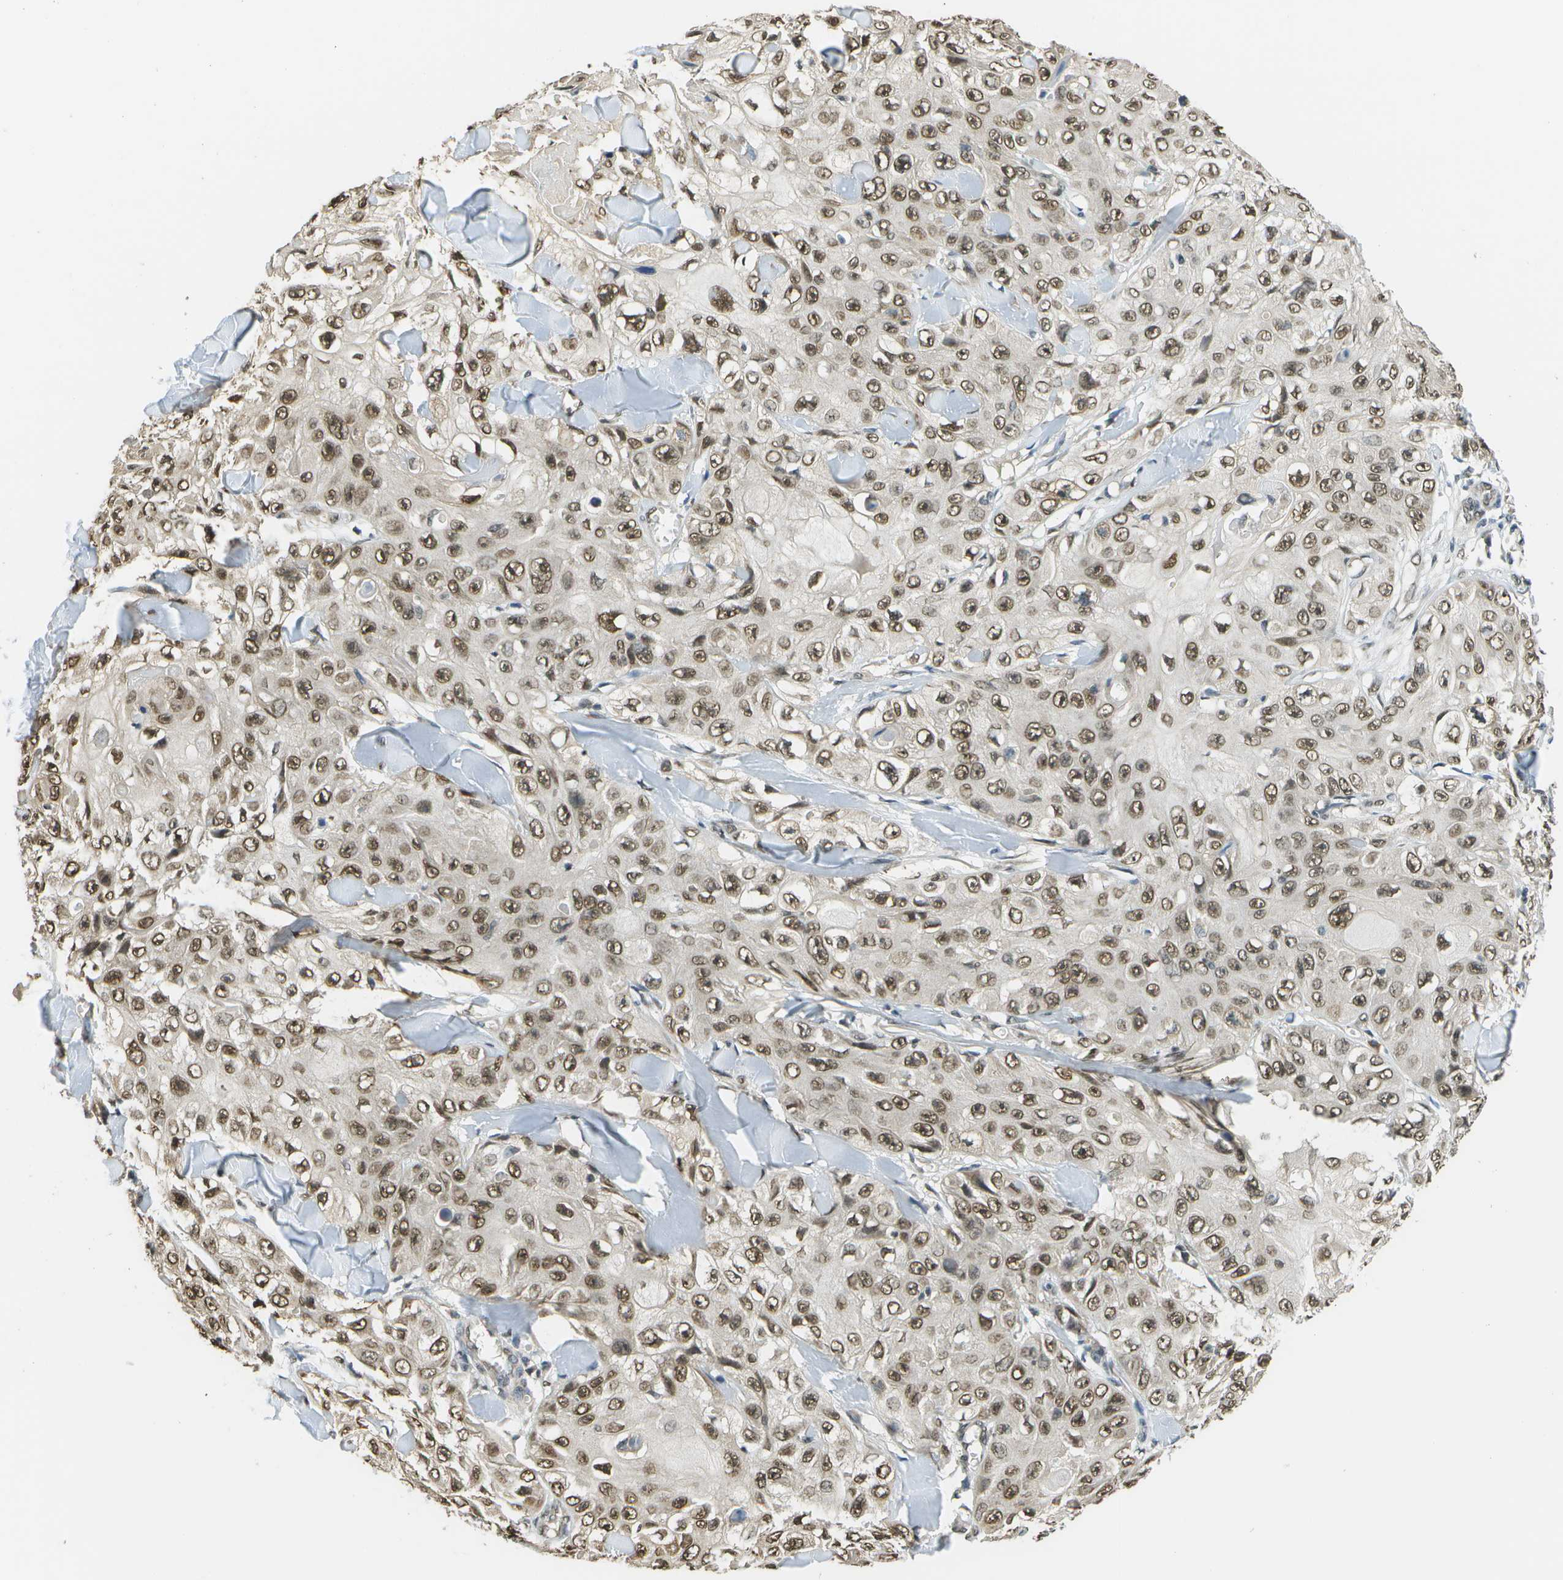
{"staining": {"intensity": "moderate", "quantity": ">75%", "location": "nuclear"}, "tissue": "skin cancer", "cell_type": "Tumor cells", "image_type": "cancer", "snomed": [{"axis": "morphology", "description": "Squamous cell carcinoma, NOS"}, {"axis": "topography", "description": "Skin"}], "caption": "Approximately >75% of tumor cells in human skin cancer (squamous cell carcinoma) reveal moderate nuclear protein expression as visualized by brown immunohistochemical staining.", "gene": "ABL2", "patient": {"sex": "male", "age": 86}}